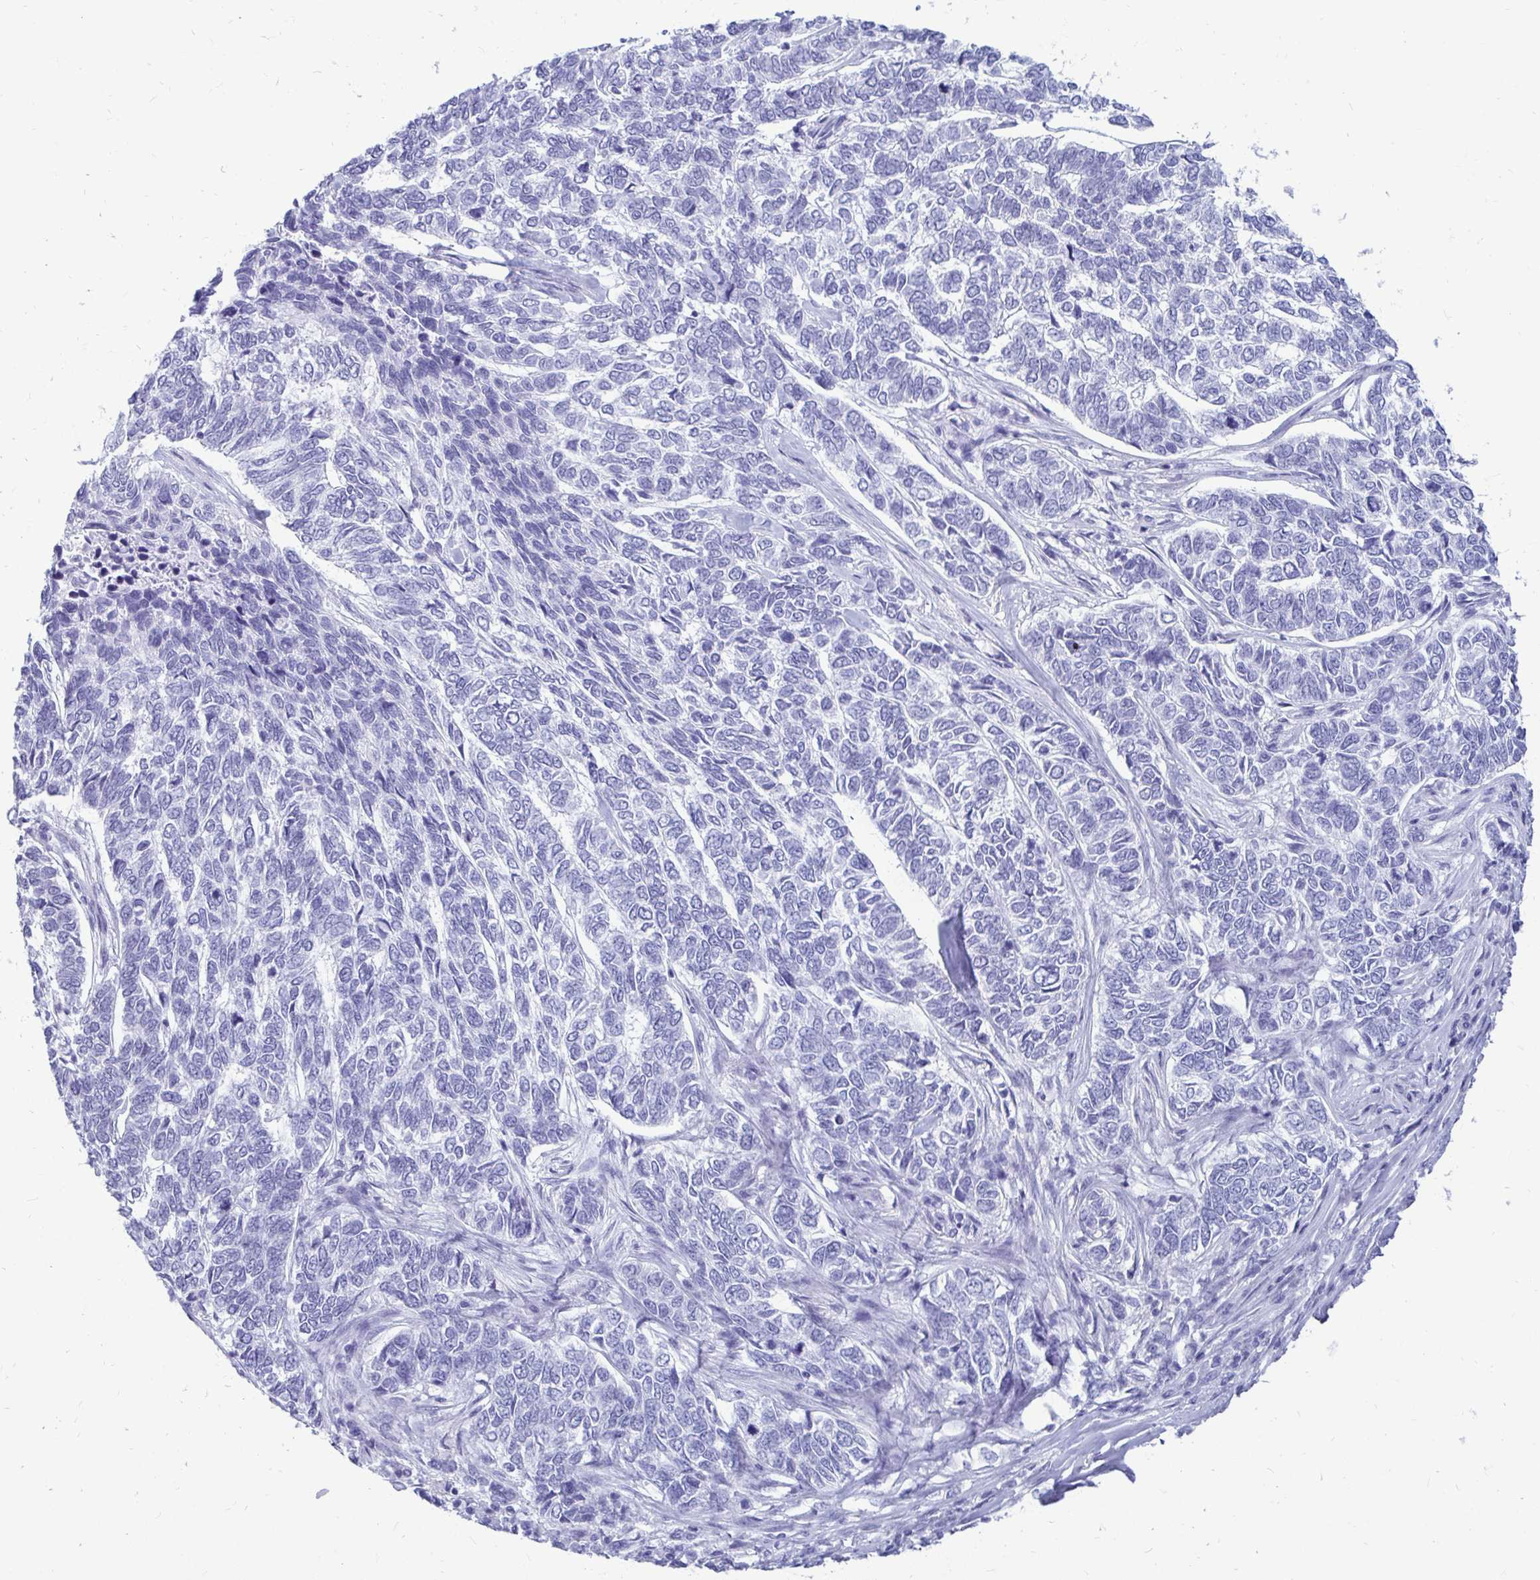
{"staining": {"intensity": "negative", "quantity": "none", "location": "none"}, "tissue": "skin cancer", "cell_type": "Tumor cells", "image_type": "cancer", "snomed": [{"axis": "morphology", "description": "Basal cell carcinoma"}, {"axis": "topography", "description": "Skin"}], "caption": "Immunohistochemistry micrograph of skin cancer stained for a protein (brown), which demonstrates no positivity in tumor cells.", "gene": "OR10R2", "patient": {"sex": "female", "age": 65}}